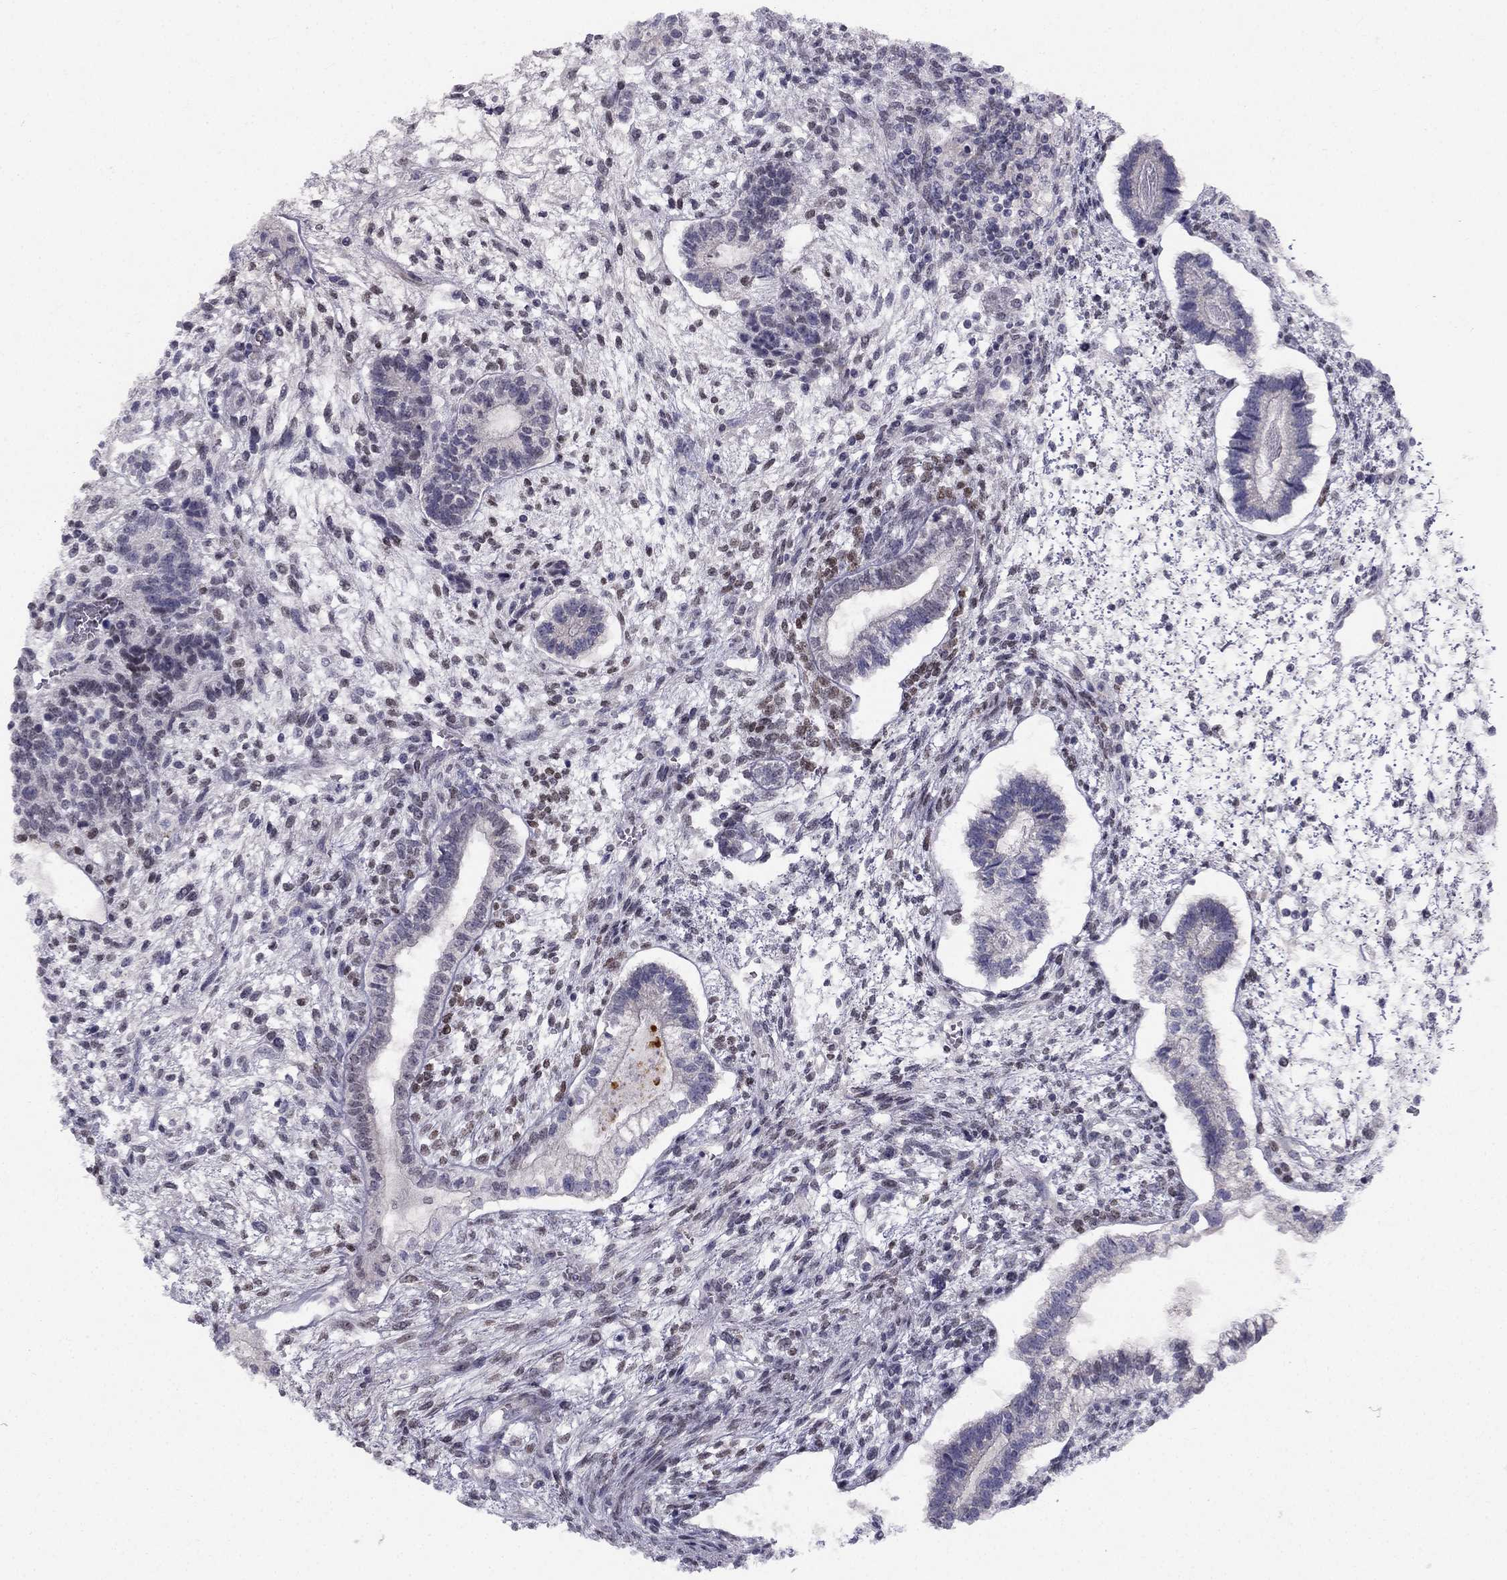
{"staining": {"intensity": "negative", "quantity": "none", "location": "none"}, "tissue": "testis cancer", "cell_type": "Tumor cells", "image_type": "cancer", "snomed": [{"axis": "morphology", "description": "Carcinoma, Embryonal, NOS"}, {"axis": "topography", "description": "Testis"}], "caption": "High power microscopy micrograph of an IHC photomicrograph of embryonal carcinoma (testis), revealing no significant positivity in tumor cells.", "gene": "TRPS1", "patient": {"sex": "male", "age": 37}}